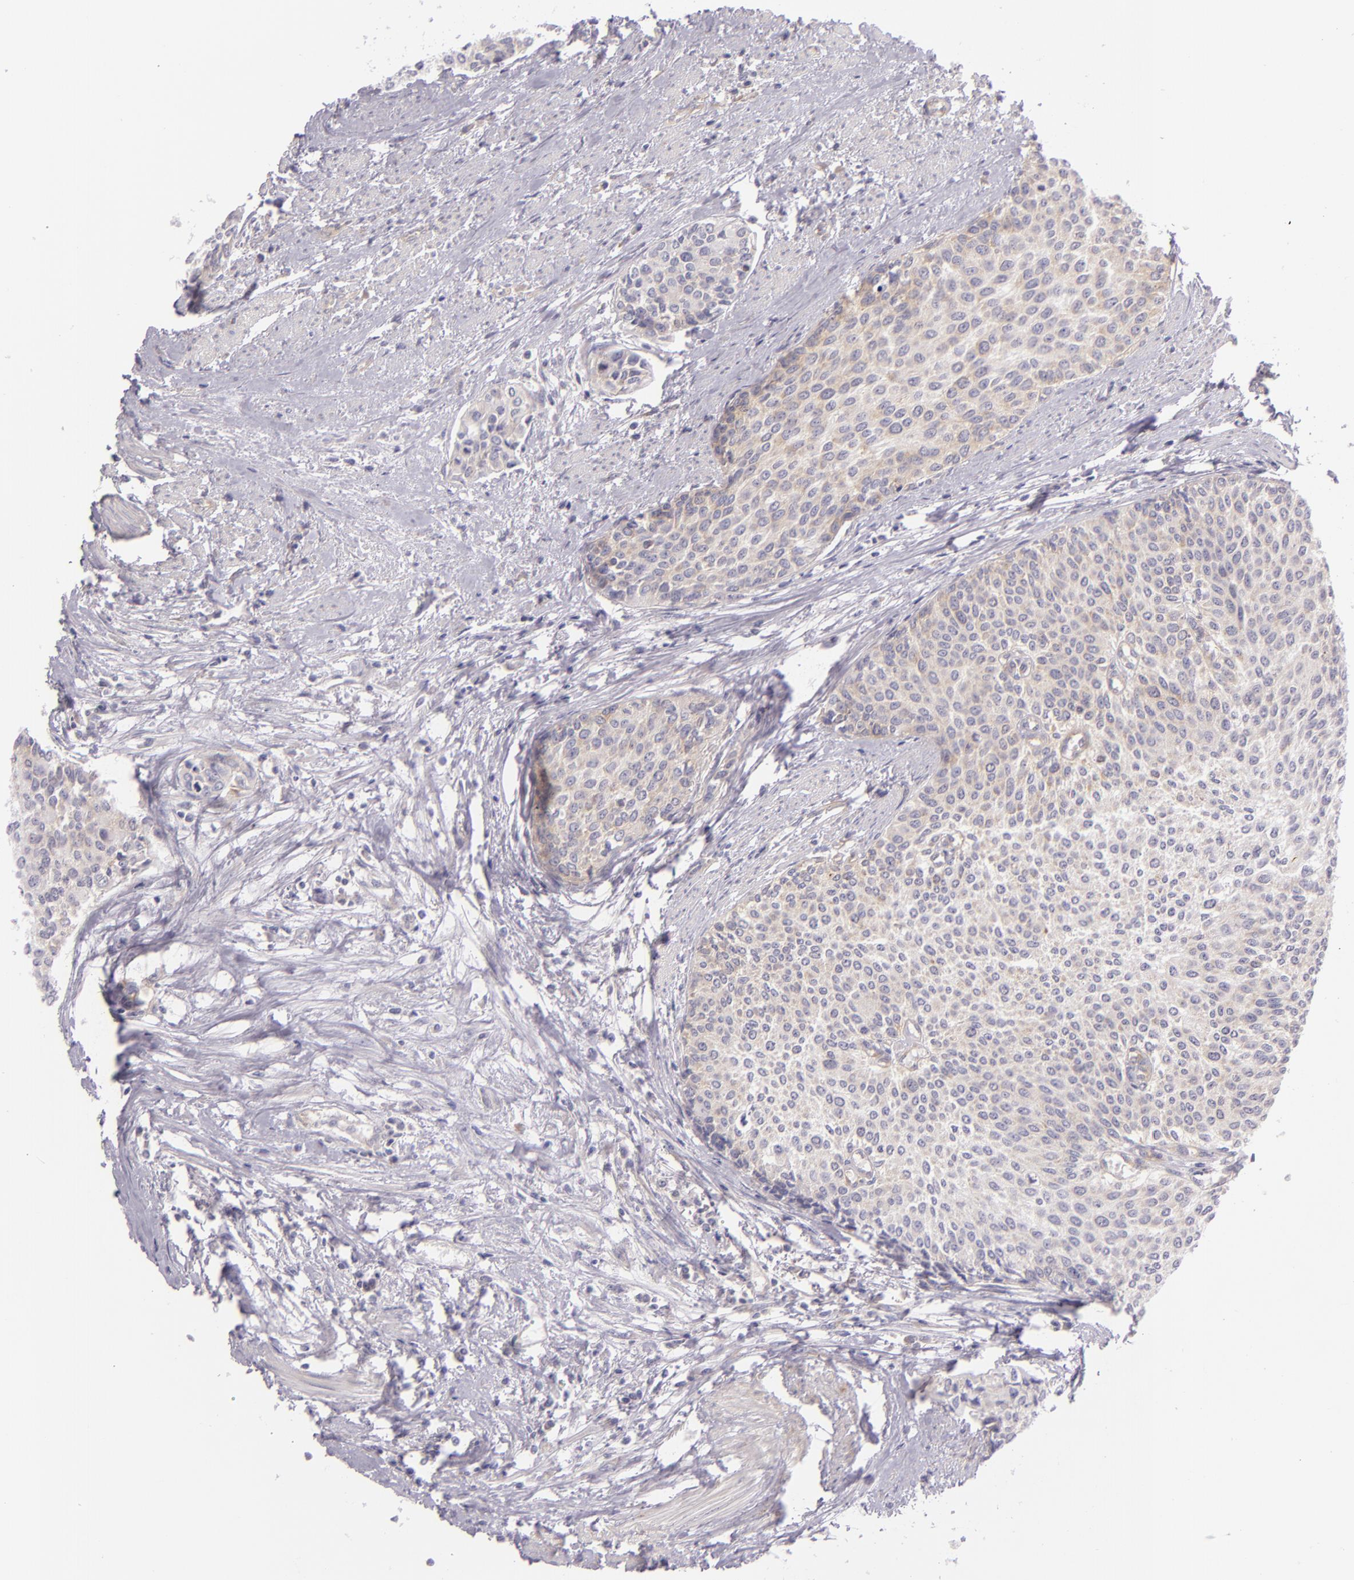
{"staining": {"intensity": "weak", "quantity": "<25%", "location": "cytoplasmic/membranous"}, "tissue": "urothelial cancer", "cell_type": "Tumor cells", "image_type": "cancer", "snomed": [{"axis": "morphology", "description": "Urothelial carcinoma, Low grade"}, {"axis": "topography", "description": "Urinary bladder"}], "caption": "Tumor cells are negative for protein expression in human urothelial cancer.", "gene": "UPF3B", "patient": {"sex": "female", "age": 73}}